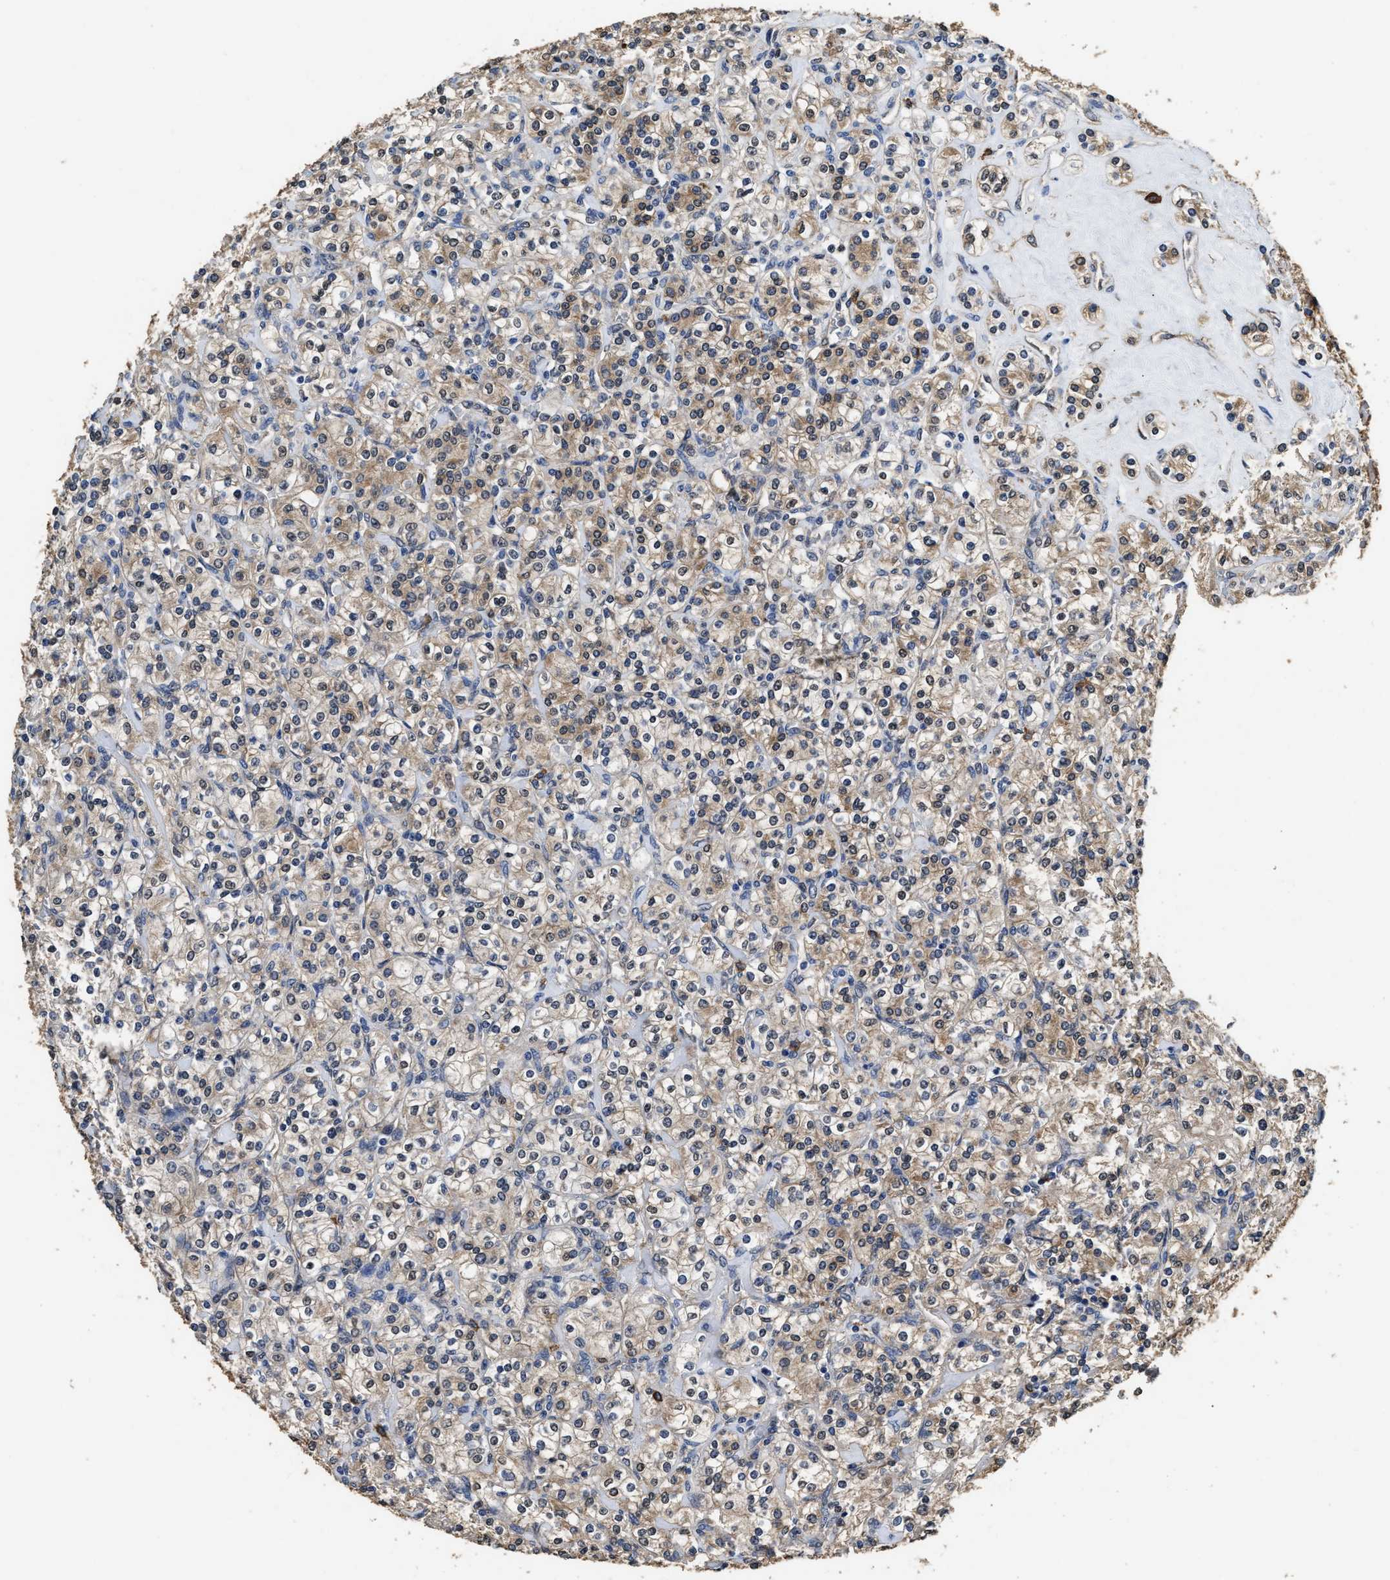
{"staining": {"intensity": "weak", "quantity": ">75%", "location": "cytoplasmic/membranous"}, "tissue": "renal cancer", "cell_type": "Tumor cells", "image_type": "cancer", "snomed": [{"axis": "morphology", "description": "Adenocarcinoma, NOS"}, {"axis": "topography", "description": "Kidney"}], "caption": "Immunohistochemical staining of human adenocarcinoma (renal) reveals low levels of weak cytoplasmic/membranous protein positivity in about >75% of tumor cells.", "gene": "YWHAE", "patient": {"sex": "male", "age": 77}}